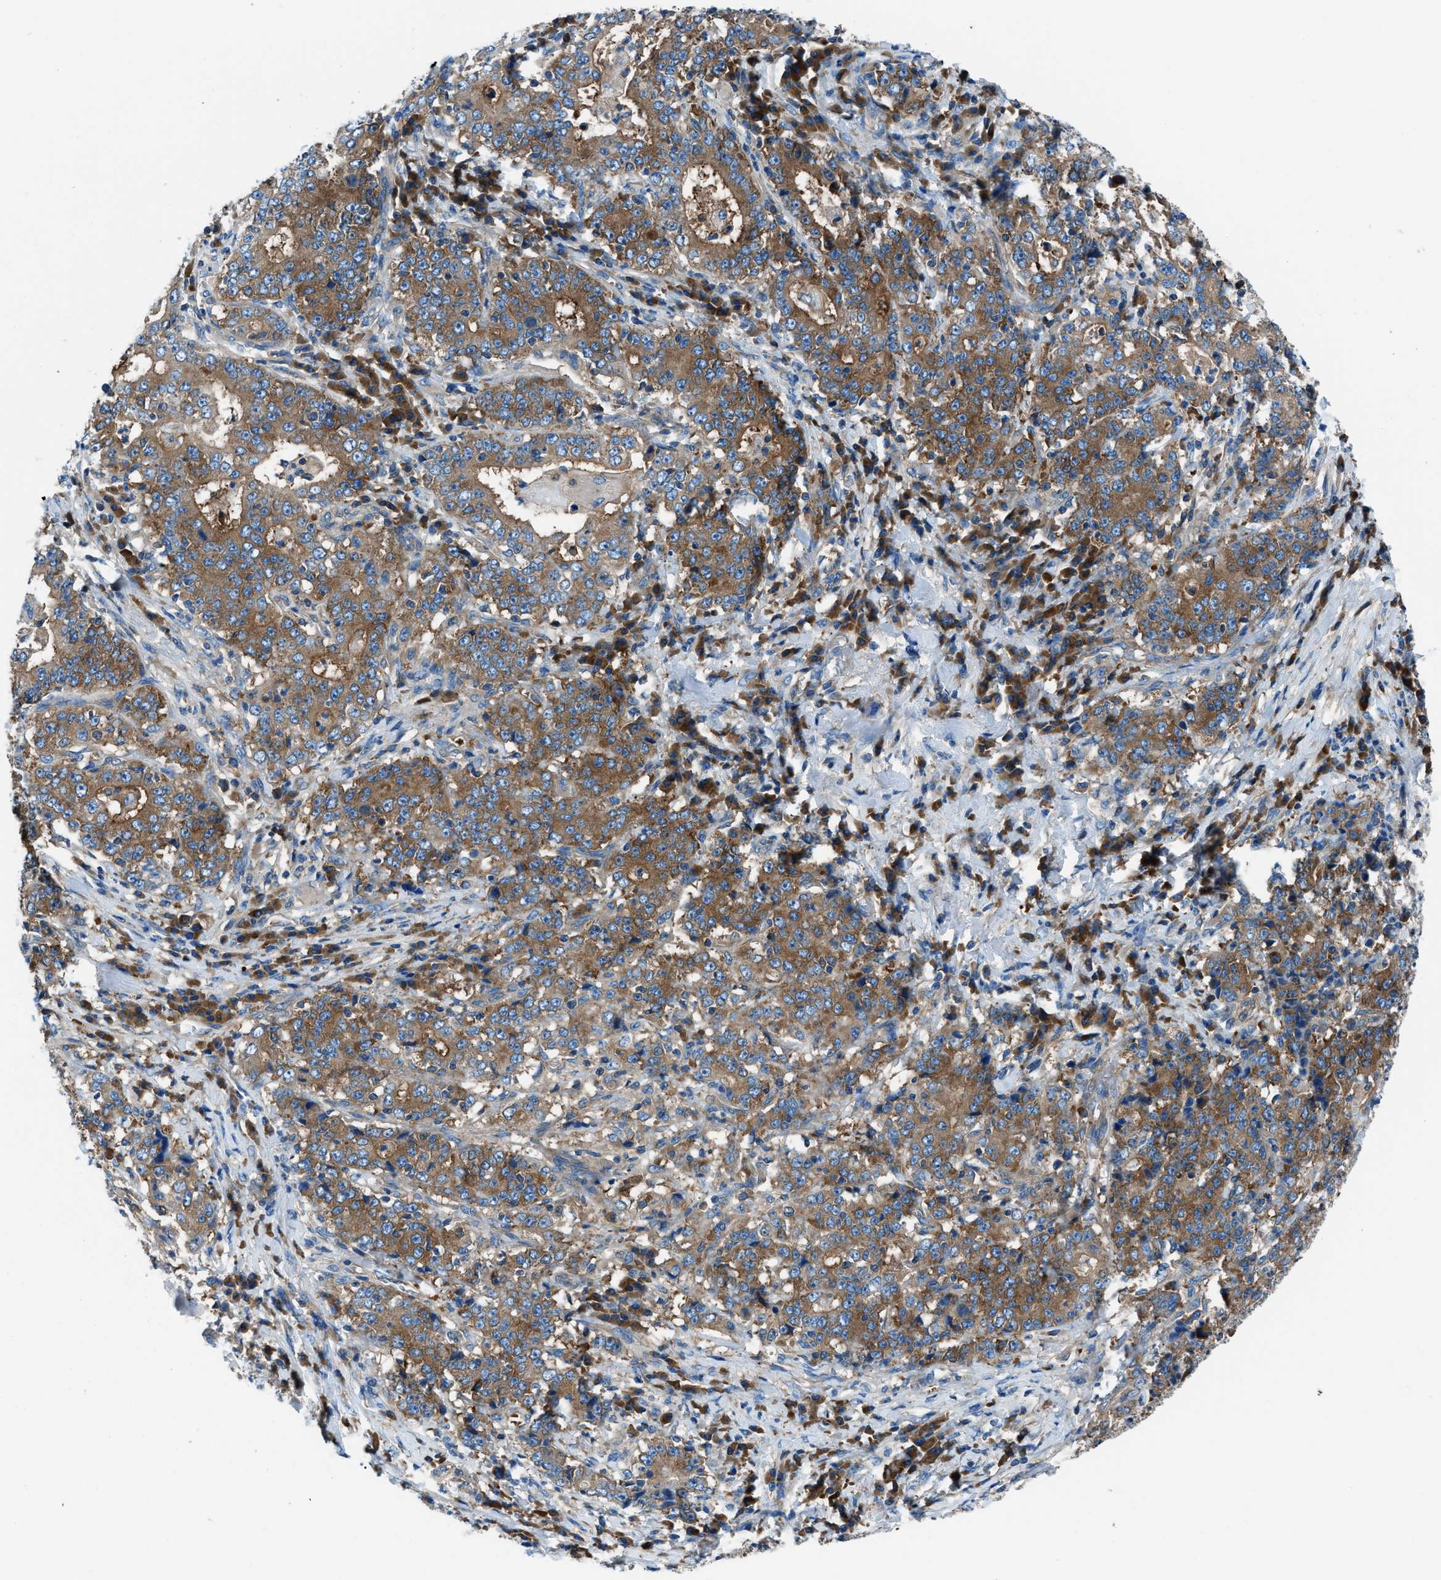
{"staining": {"intensity": "strong", "quantity": ">75%", "location": "cytoplasmic/membranous"}, "tissue": "stomach cancer", "cell_type": "Tumor cells", "image_type": "cancer", "snomed": [{"axis": "morphology", "description": "Normal tissue, NOS"}, {"axis": "morphology", "description": "Adenocarcinoma, NOS"}, {"axis": "topography", "description": "Stomach, upper"}, {"axis": "topography", "description": "Stomach"}], "caption": "Protein expression analysis of human adenocarcinoma (stomach) reveals strong cytoplasmic/membranous expression in about >75% of tumor cells.", "gene": "SARS1", "patient": {"sex": "male", "age": 59}}